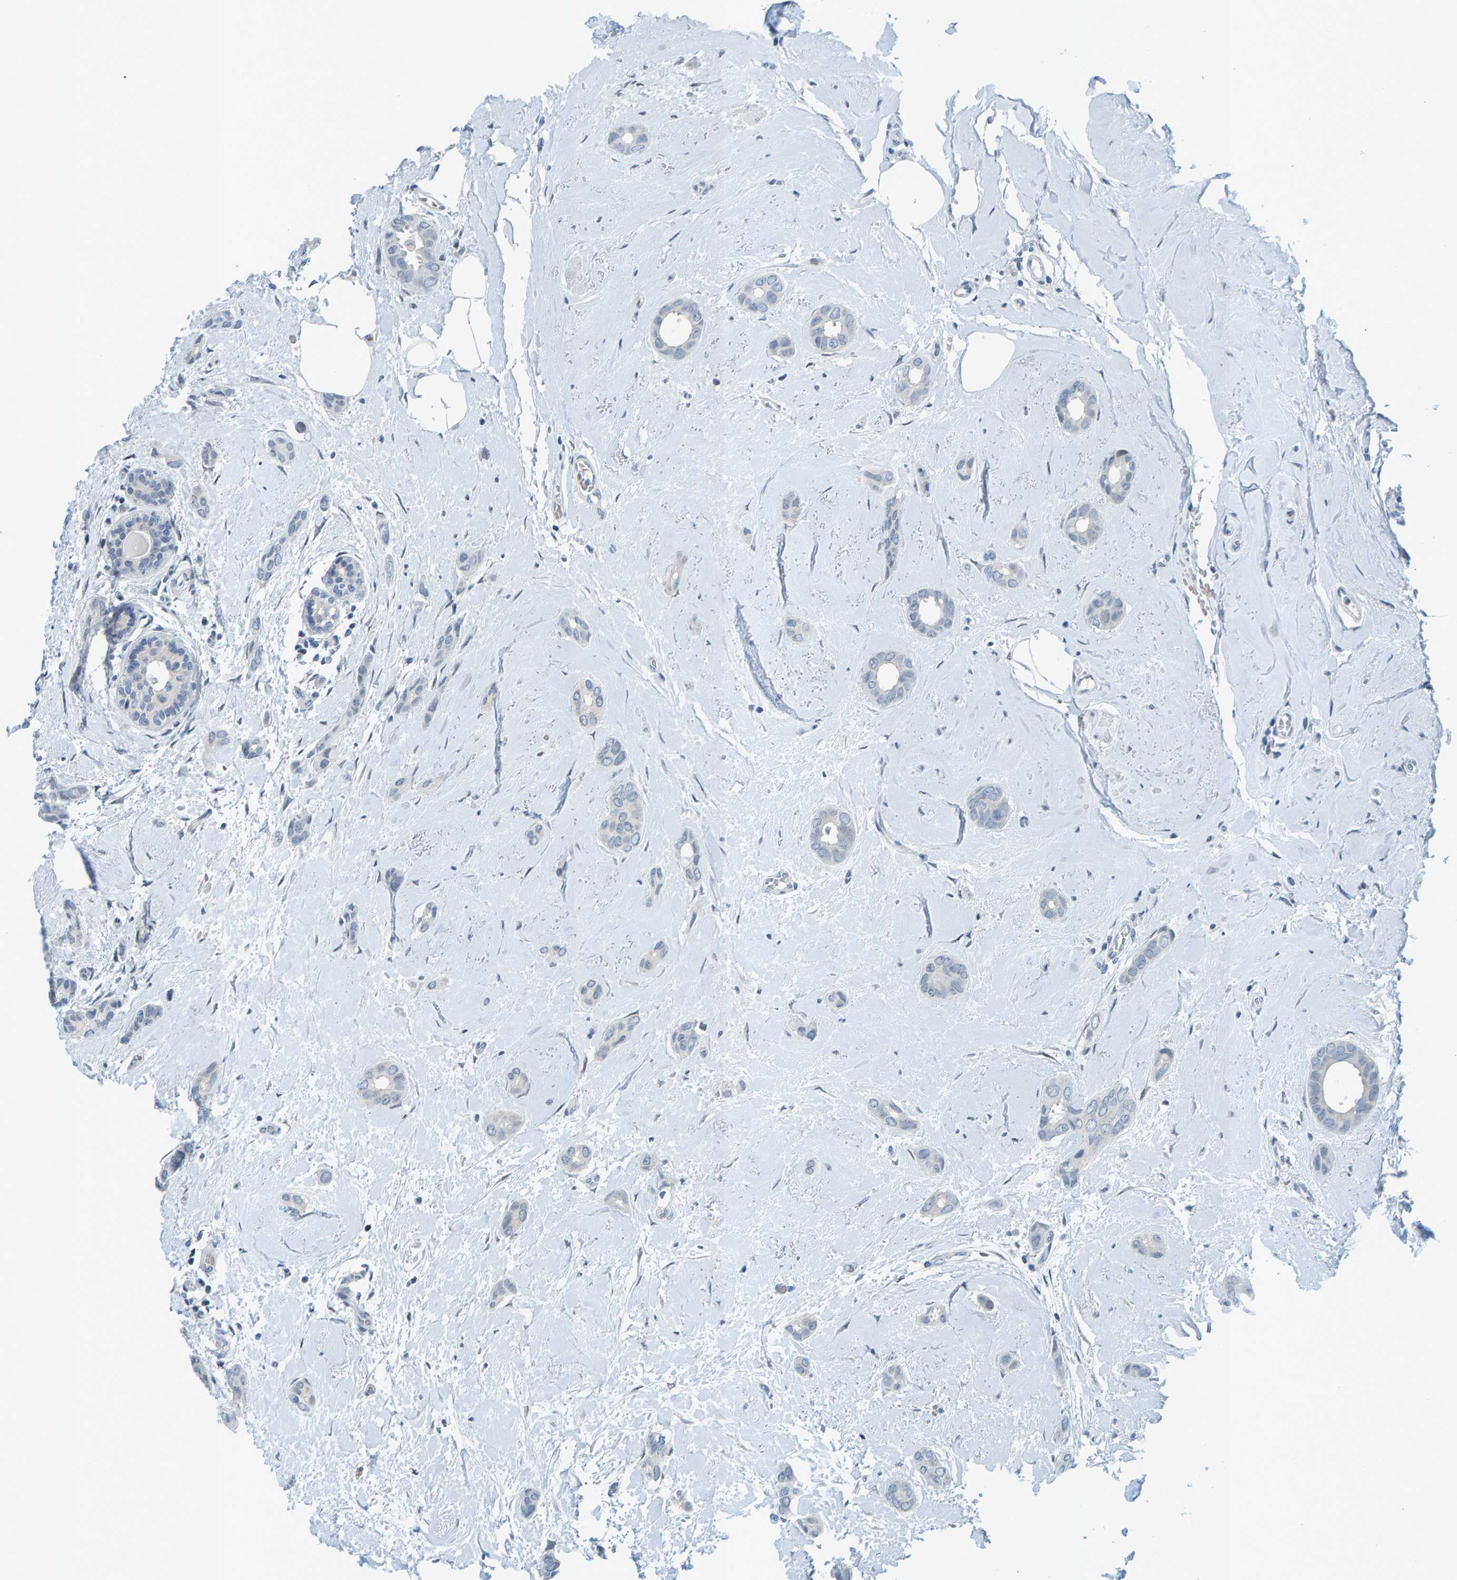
{"staining": {"intensity": "negative", "quantity": "none", "location": "none"}, "tissue": "breast cancer", "cell_type": "Tumor cells", "image_type": "cancer", "snomed": [{"axis": "morphology", "description": "Duct carcinoma"}, {"axis": "topography", "description": "Breast"}], "caption": "Immunohistochemistry (IHC) photomicrograph of human breast cancer stained for a protein (brown), which exhibits no expression in tumor cells.", "gene": "CNP", "patient": {"sex": "female", "age": 55}}